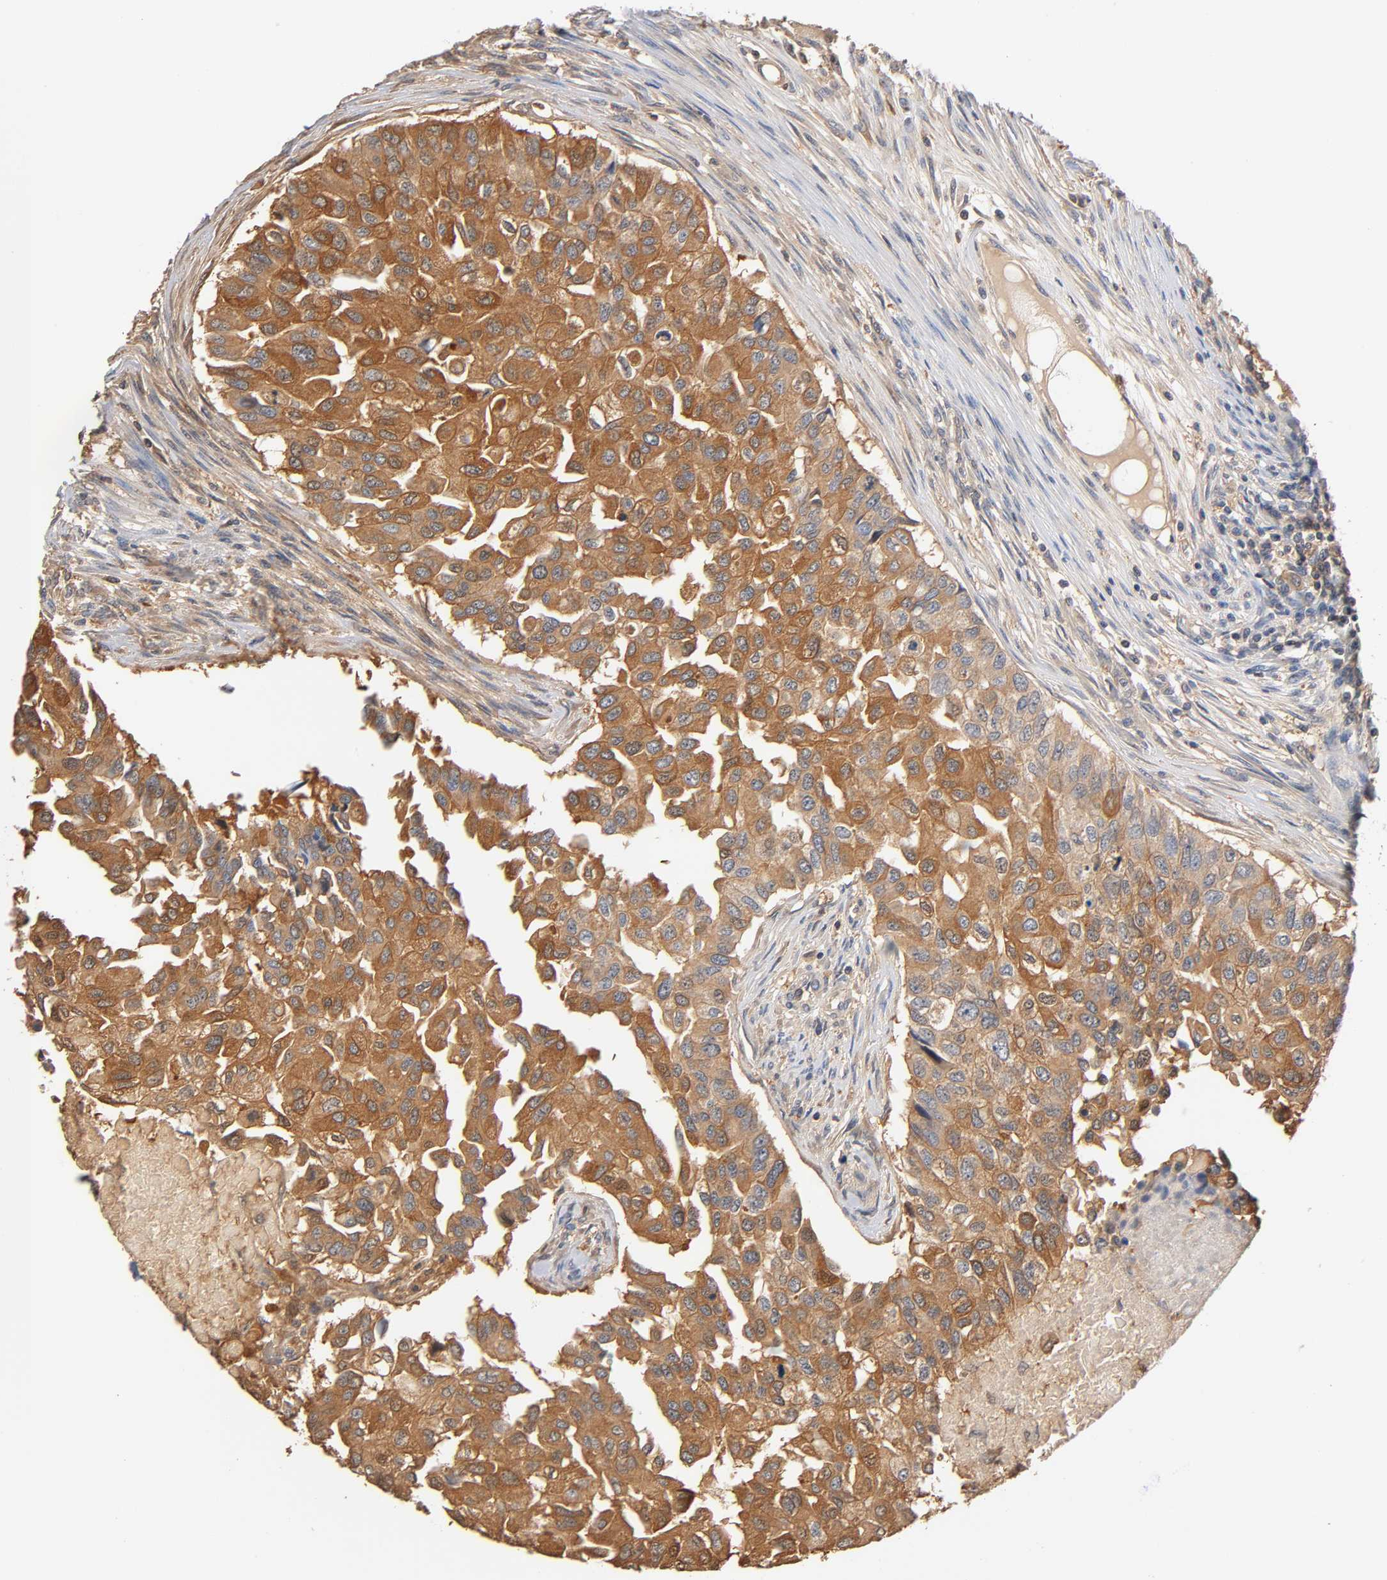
{"staining": {"intensity": "moderate", "quantity": ">75%", "location": "cytoplasmic/membranous"}, "tissue": "breast cancer", "cell_type": "Tumor cells", "image_type": "cancer", "snomed": [{"axis": "morphology", "description": "Normal tissue, NOS"}, {"axis": "morphology", "description": "Duct carcinoma"}, {"axis": "topography", "description": "Breast"}], "caption": "This is an image of IHC staining of intraductal carcinoma (breast), which shows moderate positivity in the cytoplasmic/membranous of tumor cells.", "gene": "ALDOA", "patient": {"sex": "female", "age": 49}}